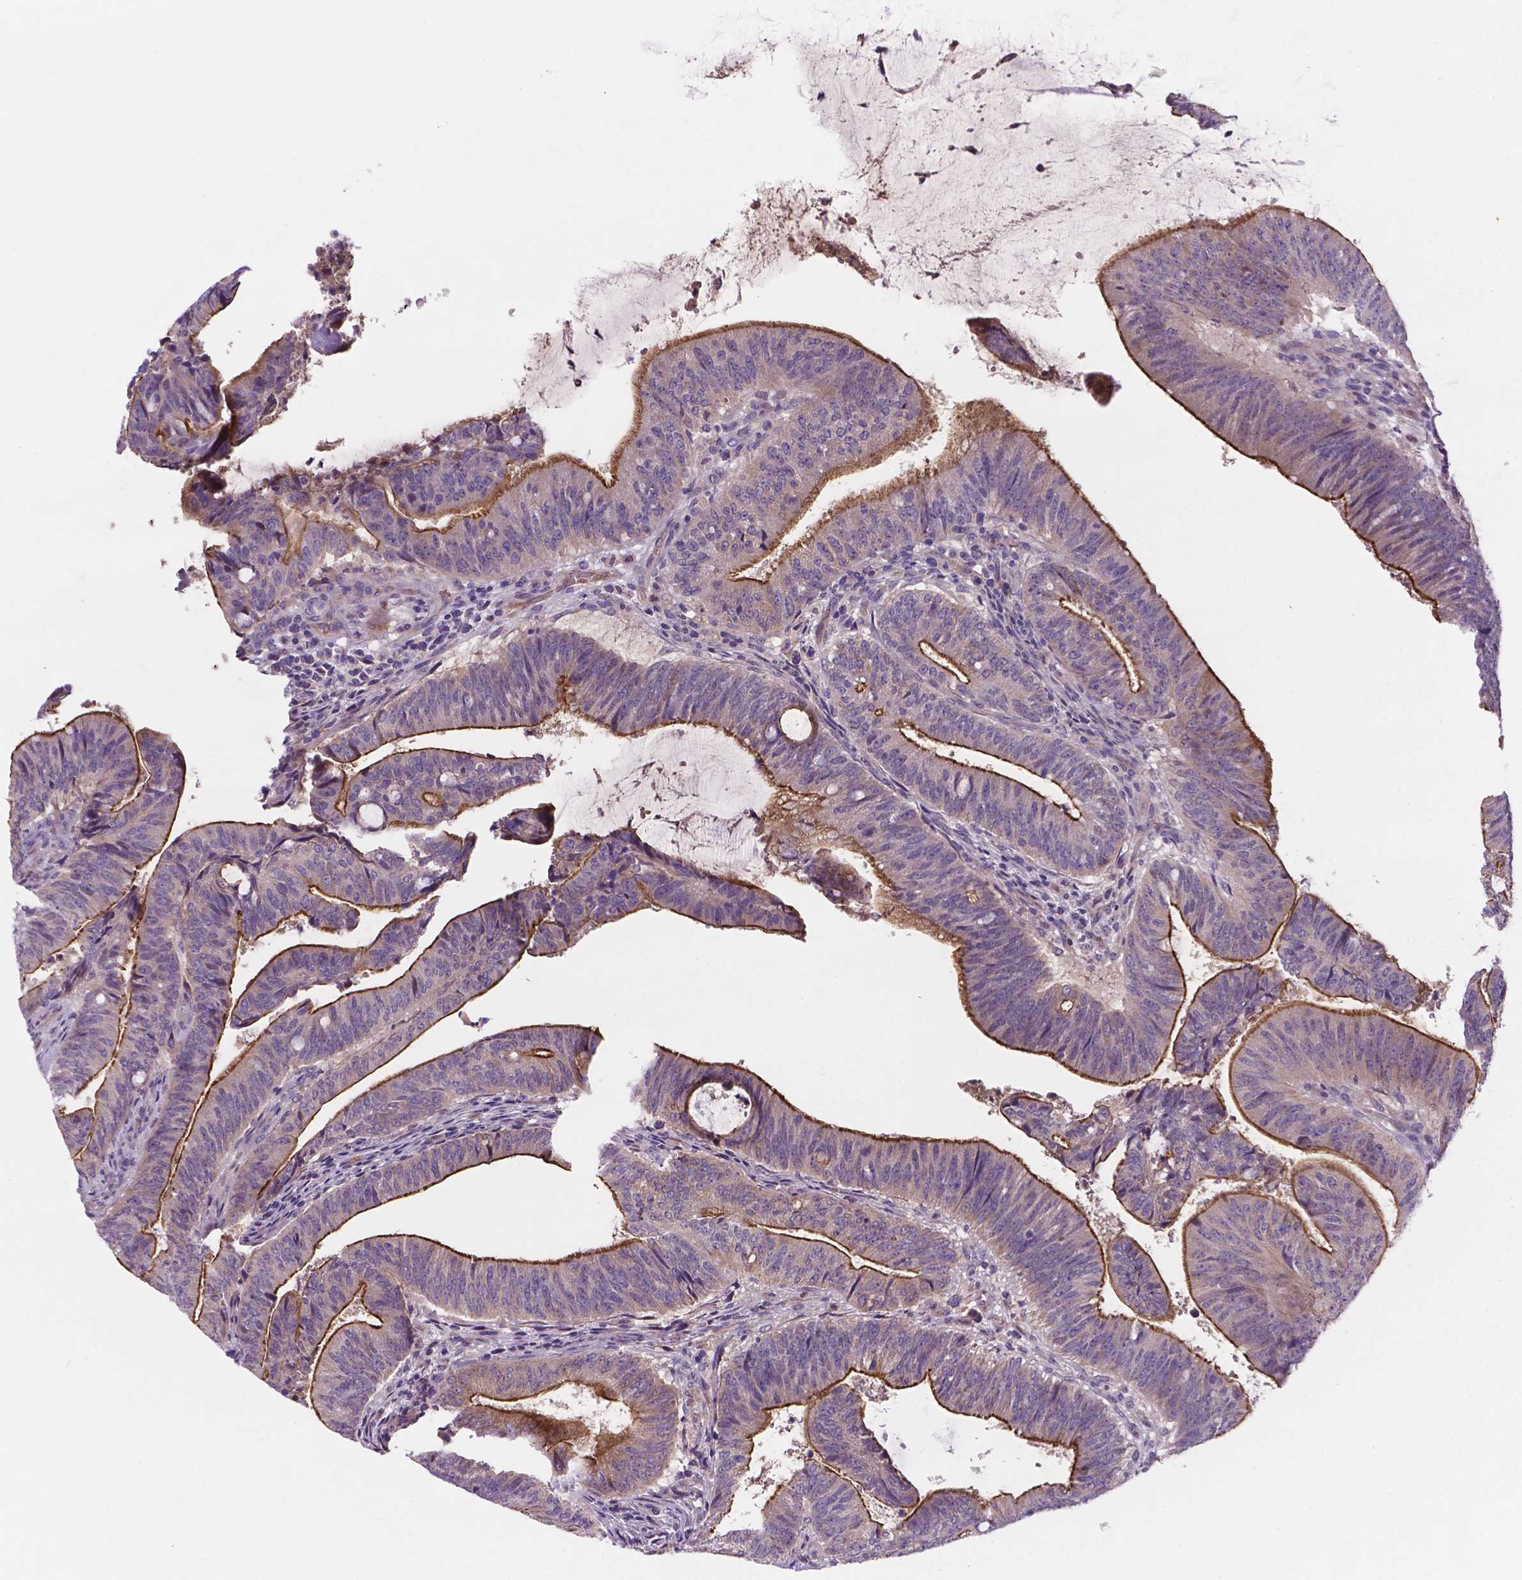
{"staining": {"intensity": "strong", "quantity": ">75%", "location": "cytoplasmic/membranous"}, "tissue": "colorectal cancer", "cell_type": "Tumor cells", "image_type": "cancer", "snomed": [{"axis": "morphology", "description": "Adenocarcinoma, NOS"}, {"axis": "topography", "description": "Colon"}], "caption": "Immunohistochemical staining of colorectal cancer demonstrates high levels of strong cytoplasmic/membranous protein positivity in approximately >75% of tumor cells. The protein is stained brown, and the nuclei are stained in blue (DAB IHC with brightfield microscopy, high magnification).", "gene": "TM4SF20", "patient": {"sex": "female", "age": 43}}